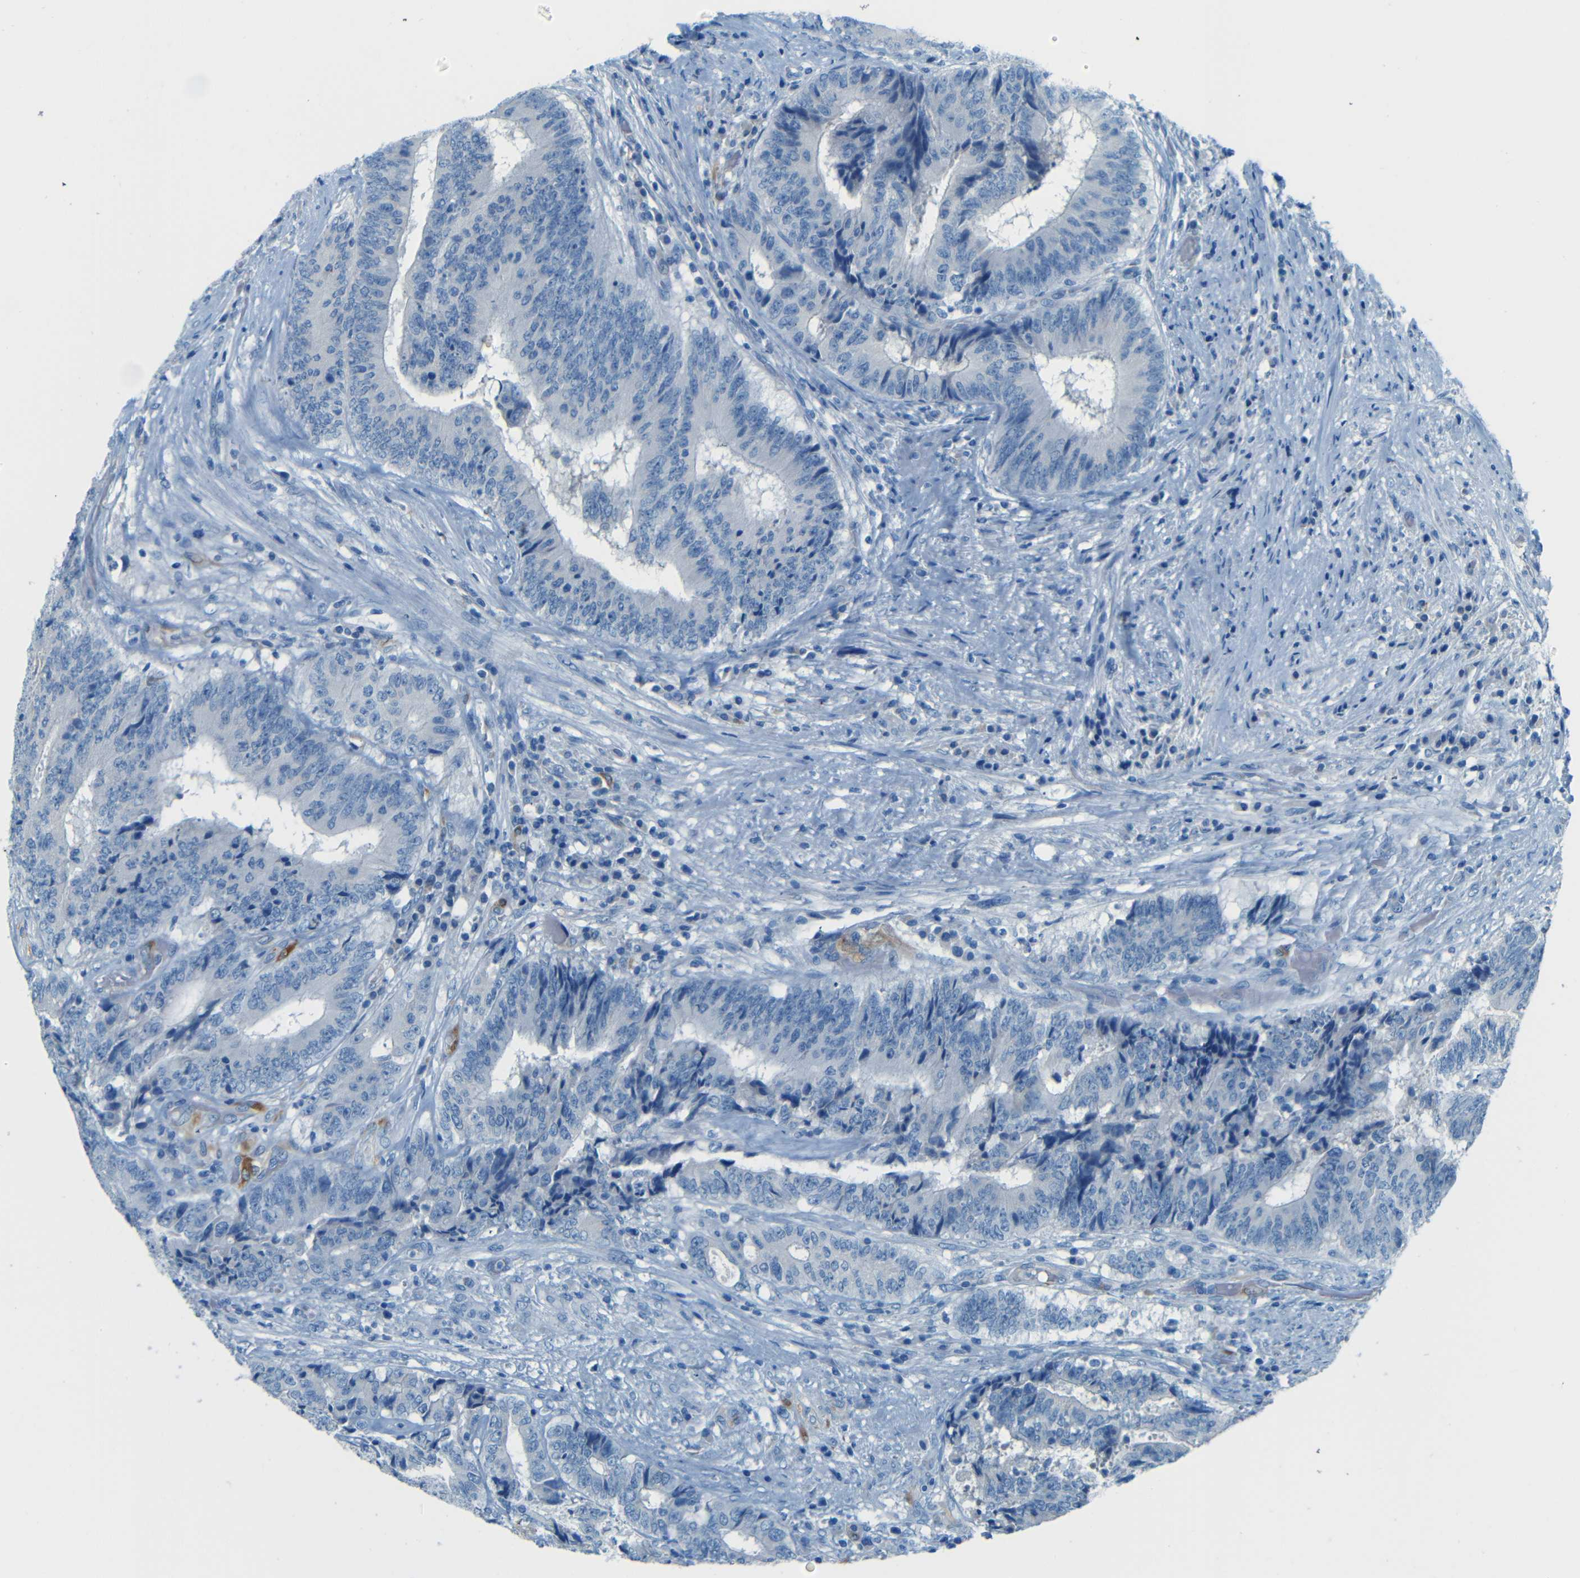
{"staining": {"intensity": "negative", "quantity": "none", "location": "none"}, "tissue": "colorectal cancer", "cell_type": "Tumor cells", "image_type": "cancer", "snomed": [{"axis": "morphology", "description": "Adenocarcinoma, NOS"}, {"axis": "topography", "description": "Rectum"}], "caption": "Colorectal cancer (adenocarcinoma) was stained to show a protein in brown. There is no significant expression in tumor cells.", "gene": "MAP2", "patient": {"sex": "male", "age": 72}}